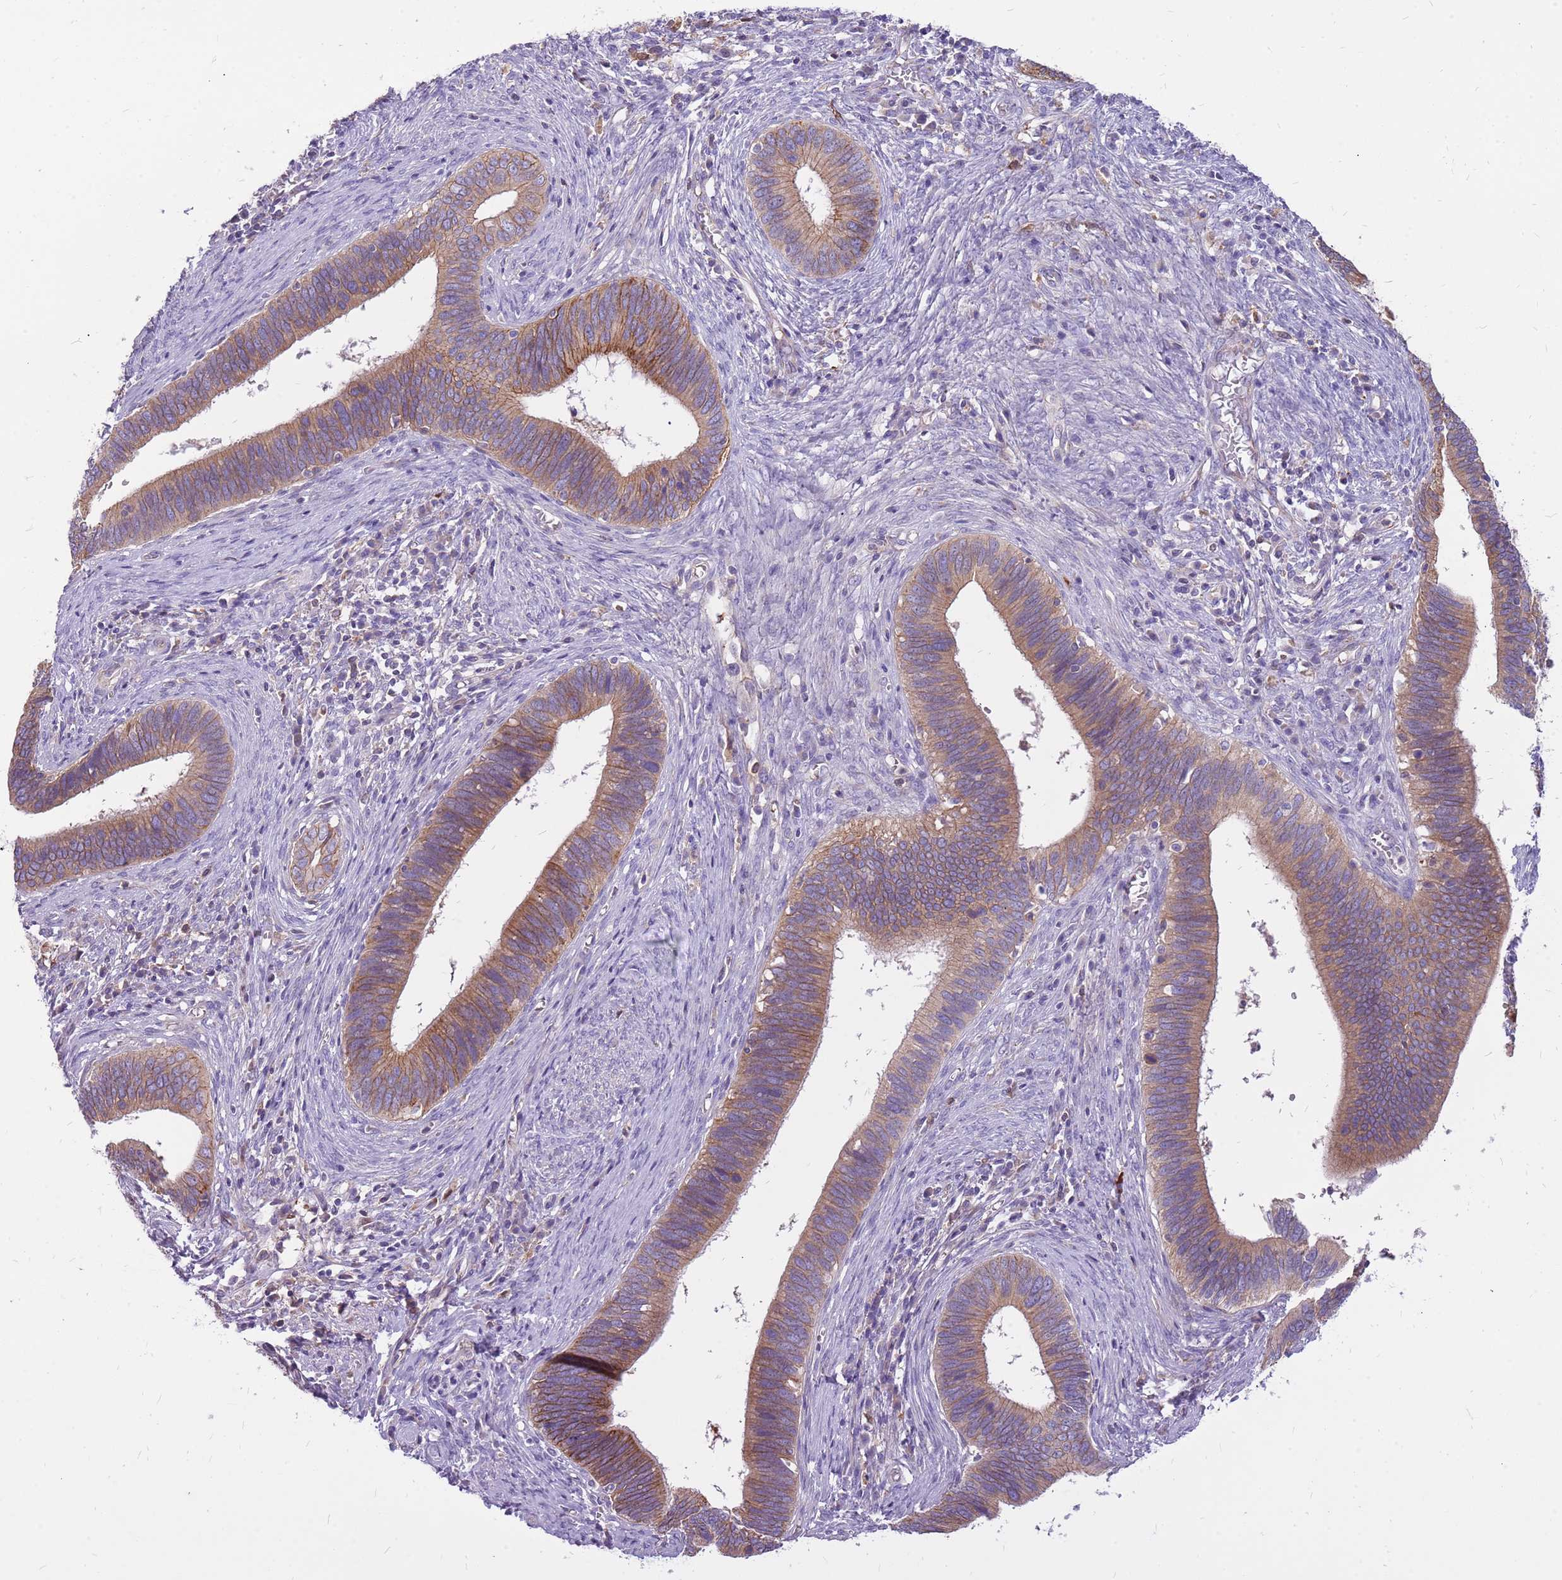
{"staining": {"intensity": "moderate", "quantity": ">75%", "location": "cytoplasmic/membranous"}, "tissue": "cervical cancer", "cell_type": "Tumor cells", "image_type": "cancer", "snomed": [{"axis": "morphology", "description": "Adenocarcinoma, NOS"}, {"axis": "topography", "description": "Cervix"}], "caption": "A high-resolution image shows IHC staining of adenocarcinoma (cervical), which exhibits moderate cytoplasmic/membranous staining in approximately >75% of tumor cells. The protein of interest is shown in brown color, while the nuclei are stained blue.", "gene": "WDR90", "patient": {"sex": "female", "age": 42}}